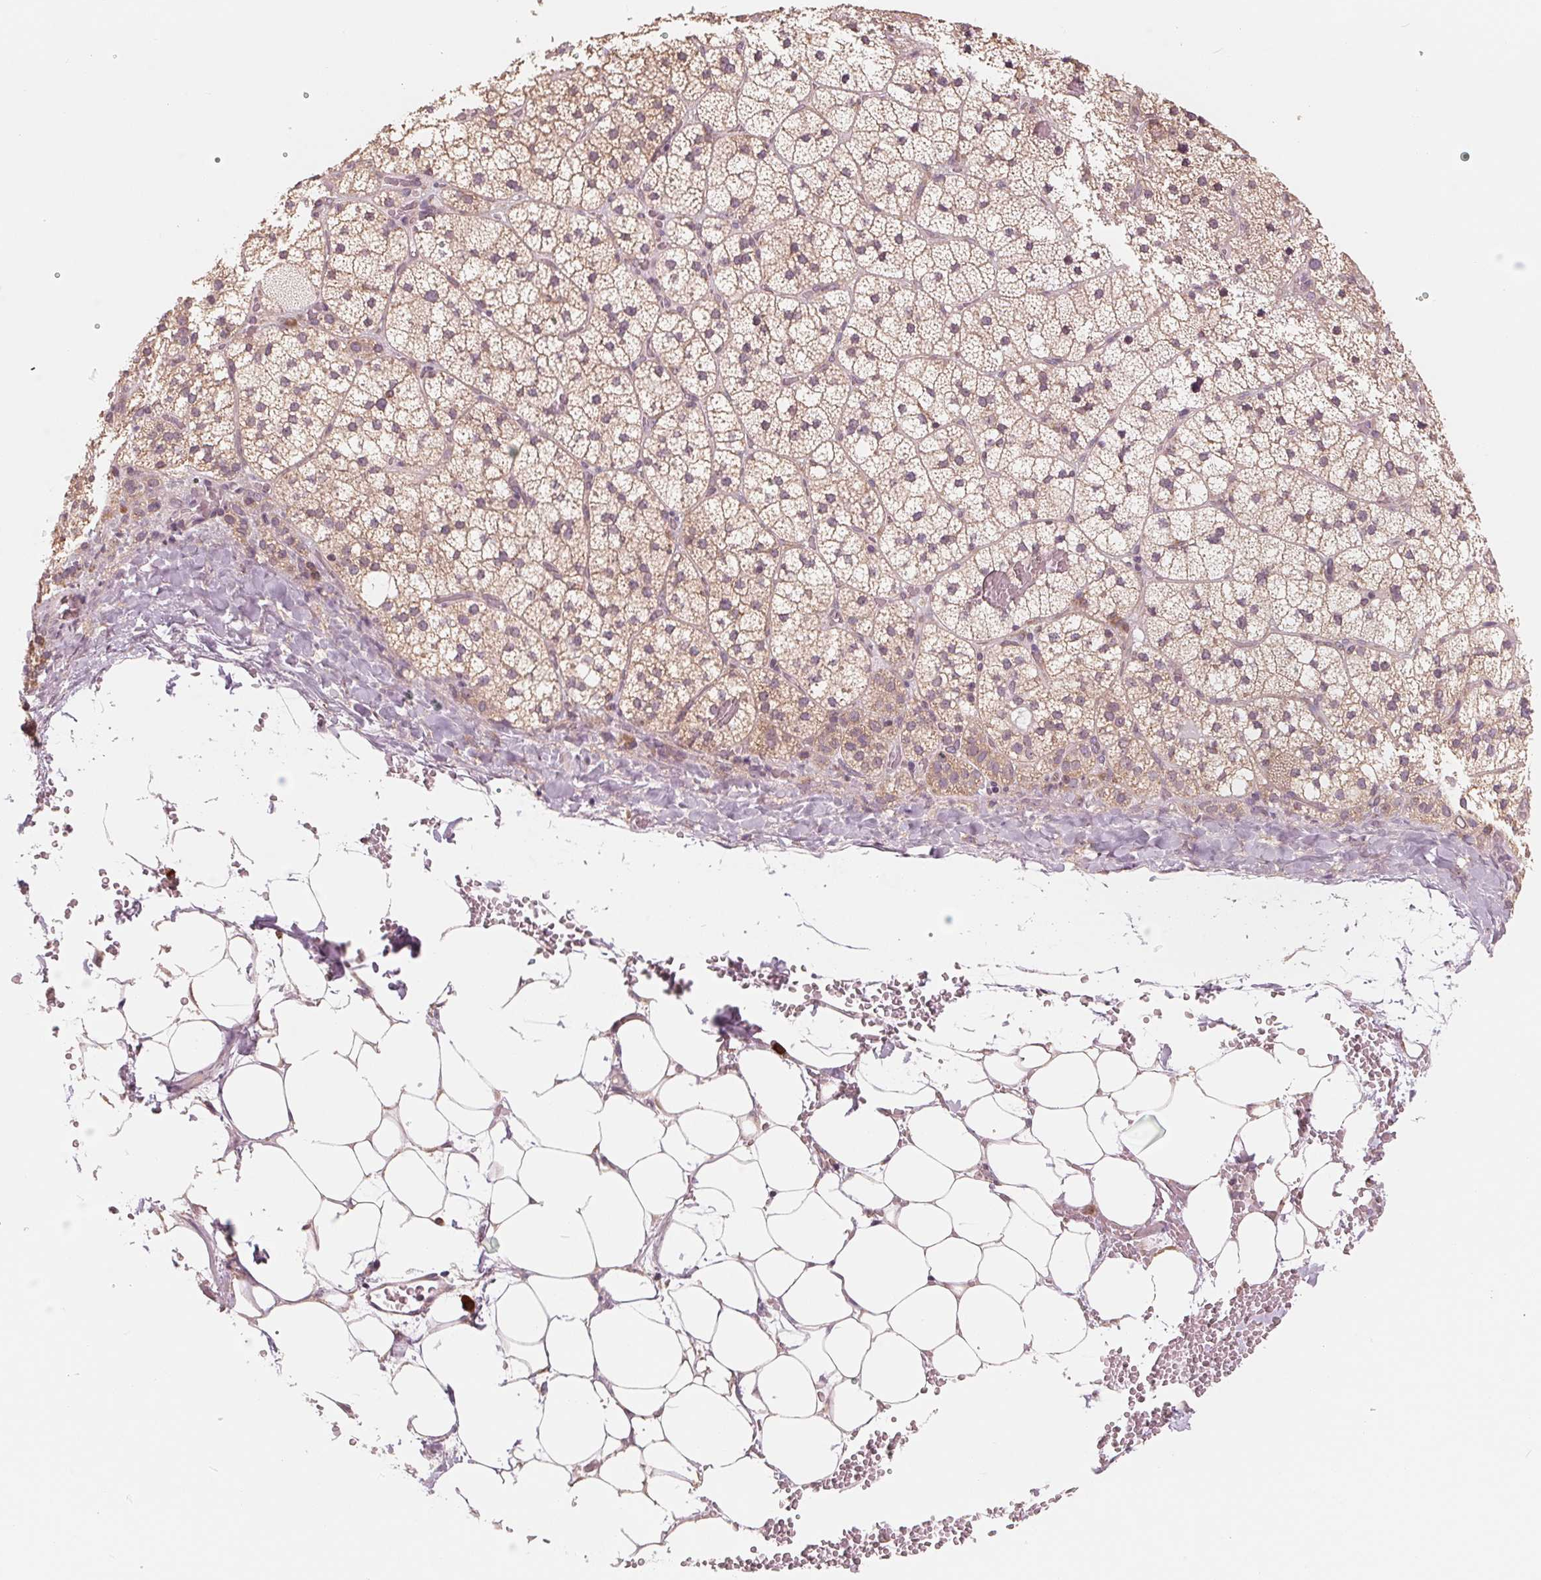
{"staining": {"intensity": "weak", "quantity": ">75%", "location": "cytoplasmic/membranous"}, "tissue": "adrenal gland", "cell_type": "Glandular cells", "image_type": "normal", "snomed": [{"axis": "morphology", "description": "Normal tissue, NOS"}, {"axis": "topography", "description": "Adrenal gland"}], "caption": "This is a photomicrograph of immunohistochemistry staining of unremarkable adrenal gland, which shows weak positivity in the cytoplasmic/membranous of glandular cells.", "gene": "GIGYF2", "patient": {"sex": "male", "age": 53}}